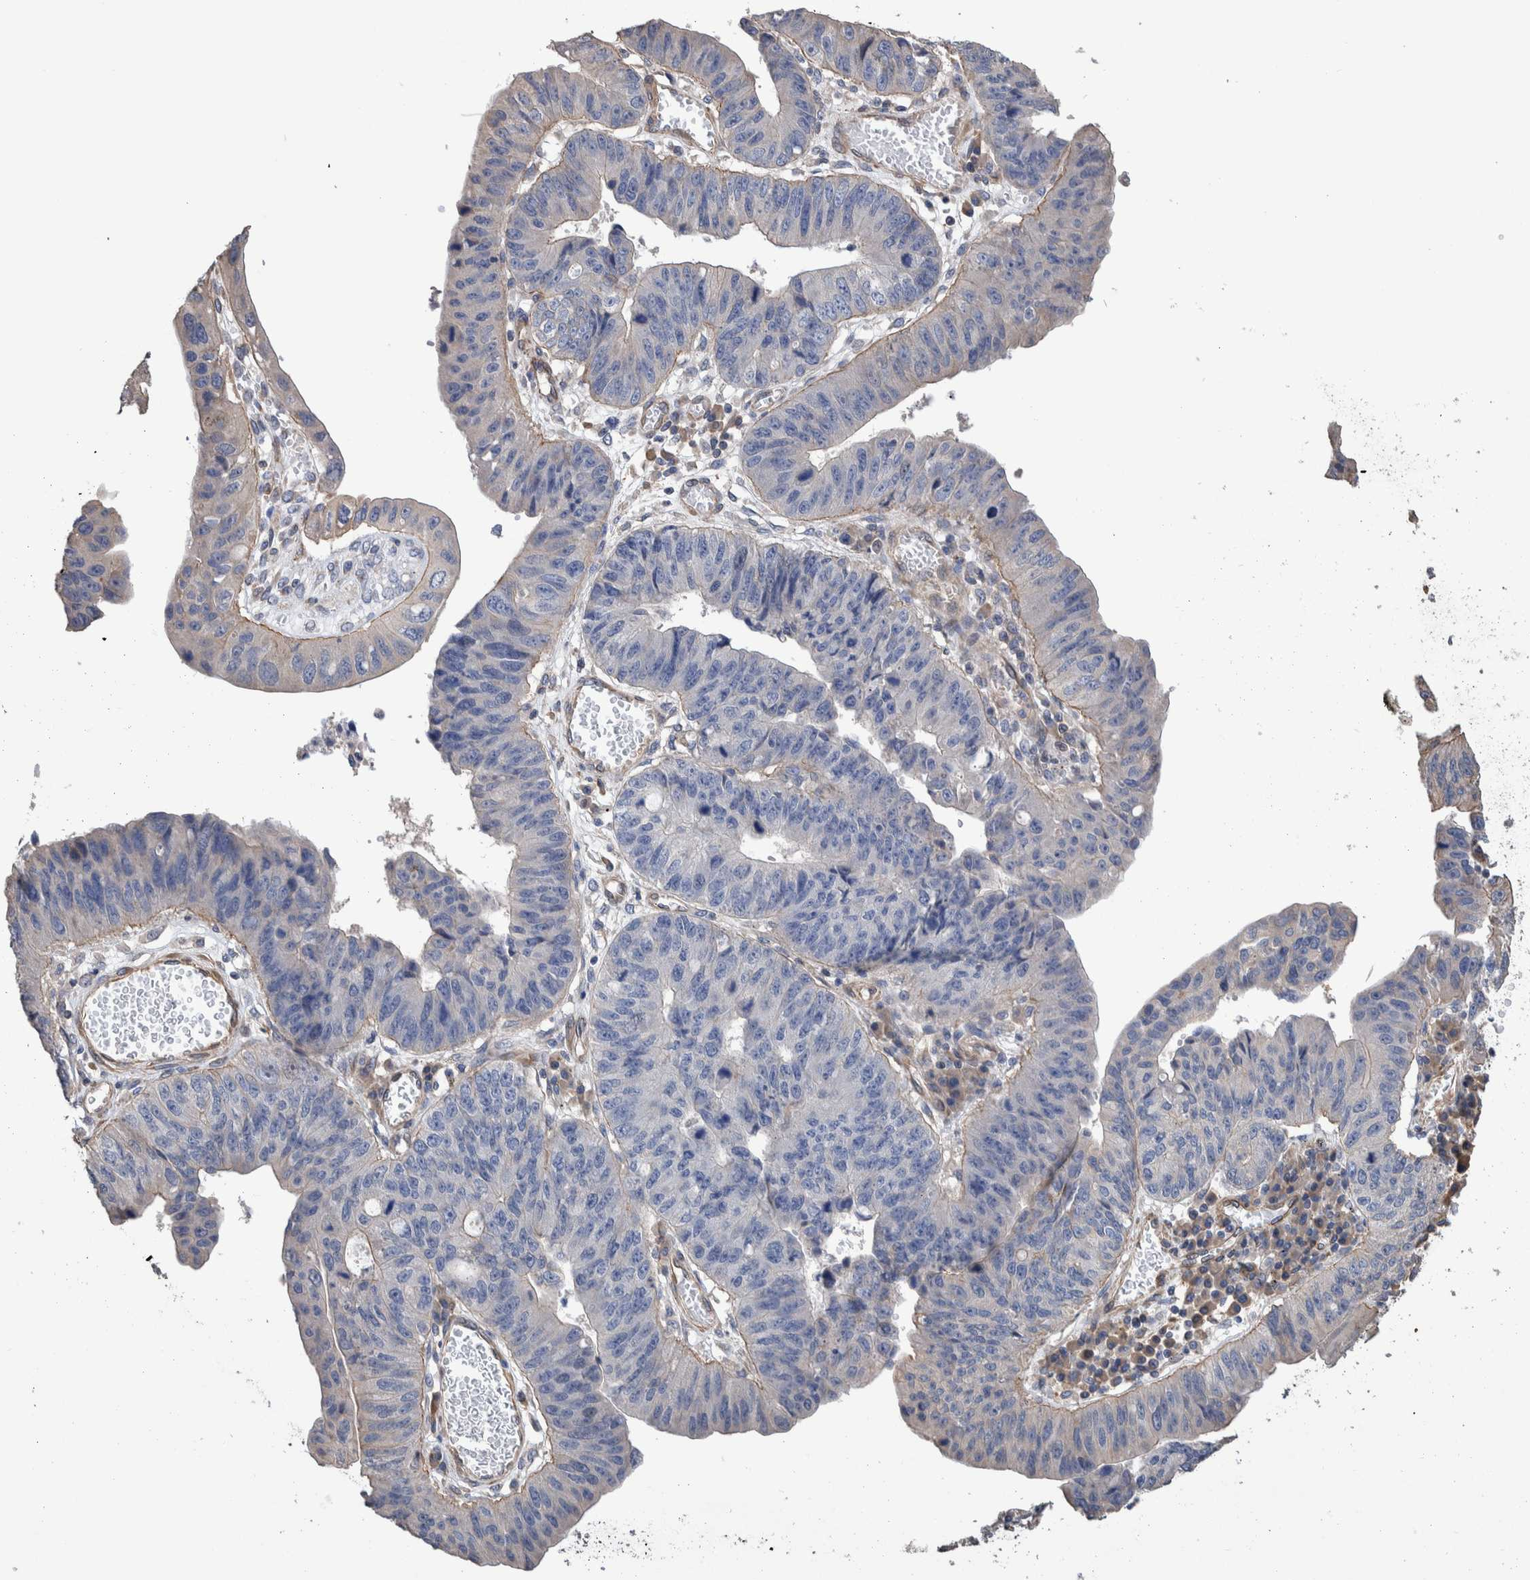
{"staining": {"intensity": "negative", "quantity": "none", "location": "none"}, "tissue": "stomach cancer", "cell_type": "Tumor cells", "image_type": "cancer", "snomed": [{"axis": "morphology", "description": "Adenocarcinoma, NOS"}, {"axis": "topography", "description": "Stomach"}], "caption": "Immunohistochemistry of adenocarcinoma (stomach) reveals no positivity in tumor cells.", "gene": "SLC45A4", "patient": {"sex": "male", "age": 59}}